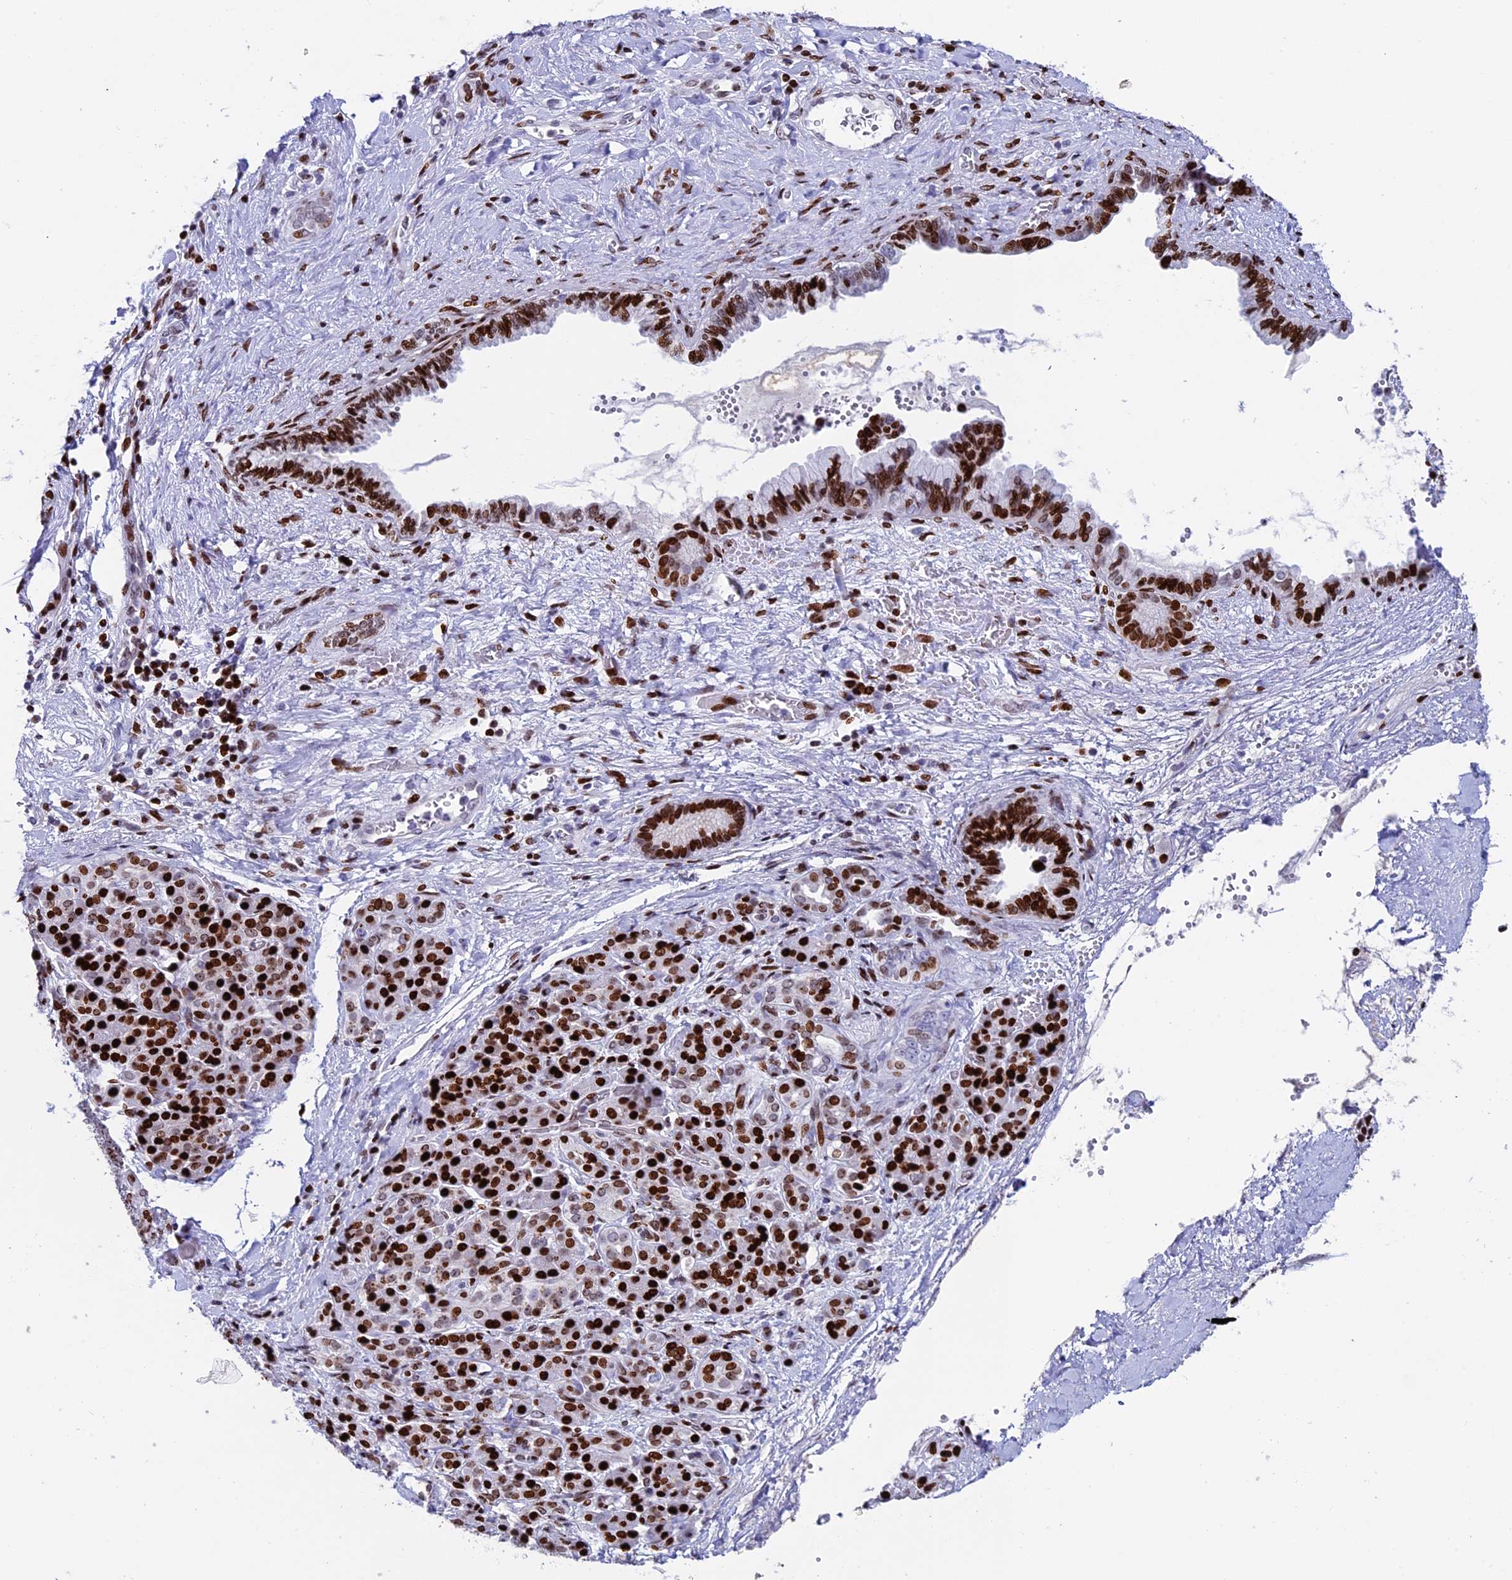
{"staining": {"intensity": "strong", "quantity": ">75%", "location": "nuclear"}, "tissue": "pancreatic cancer", "cell_type": "Tumor cells", "image_type": "cancer", "snomed": [{"axis": "morphology", "description": "Adenocarcinoma, NOS"}, {"axis": "topography", "description": "Pancreas"}], "caption": "Approximately >75% of tumor cells in pancreatic cancer (adenocarcinoma) display strong nuclear protein expression as visualized by brown immunohistochemical staining.", "gene": "BTBD3", "patient": {"sex": "male", "age": 59}}